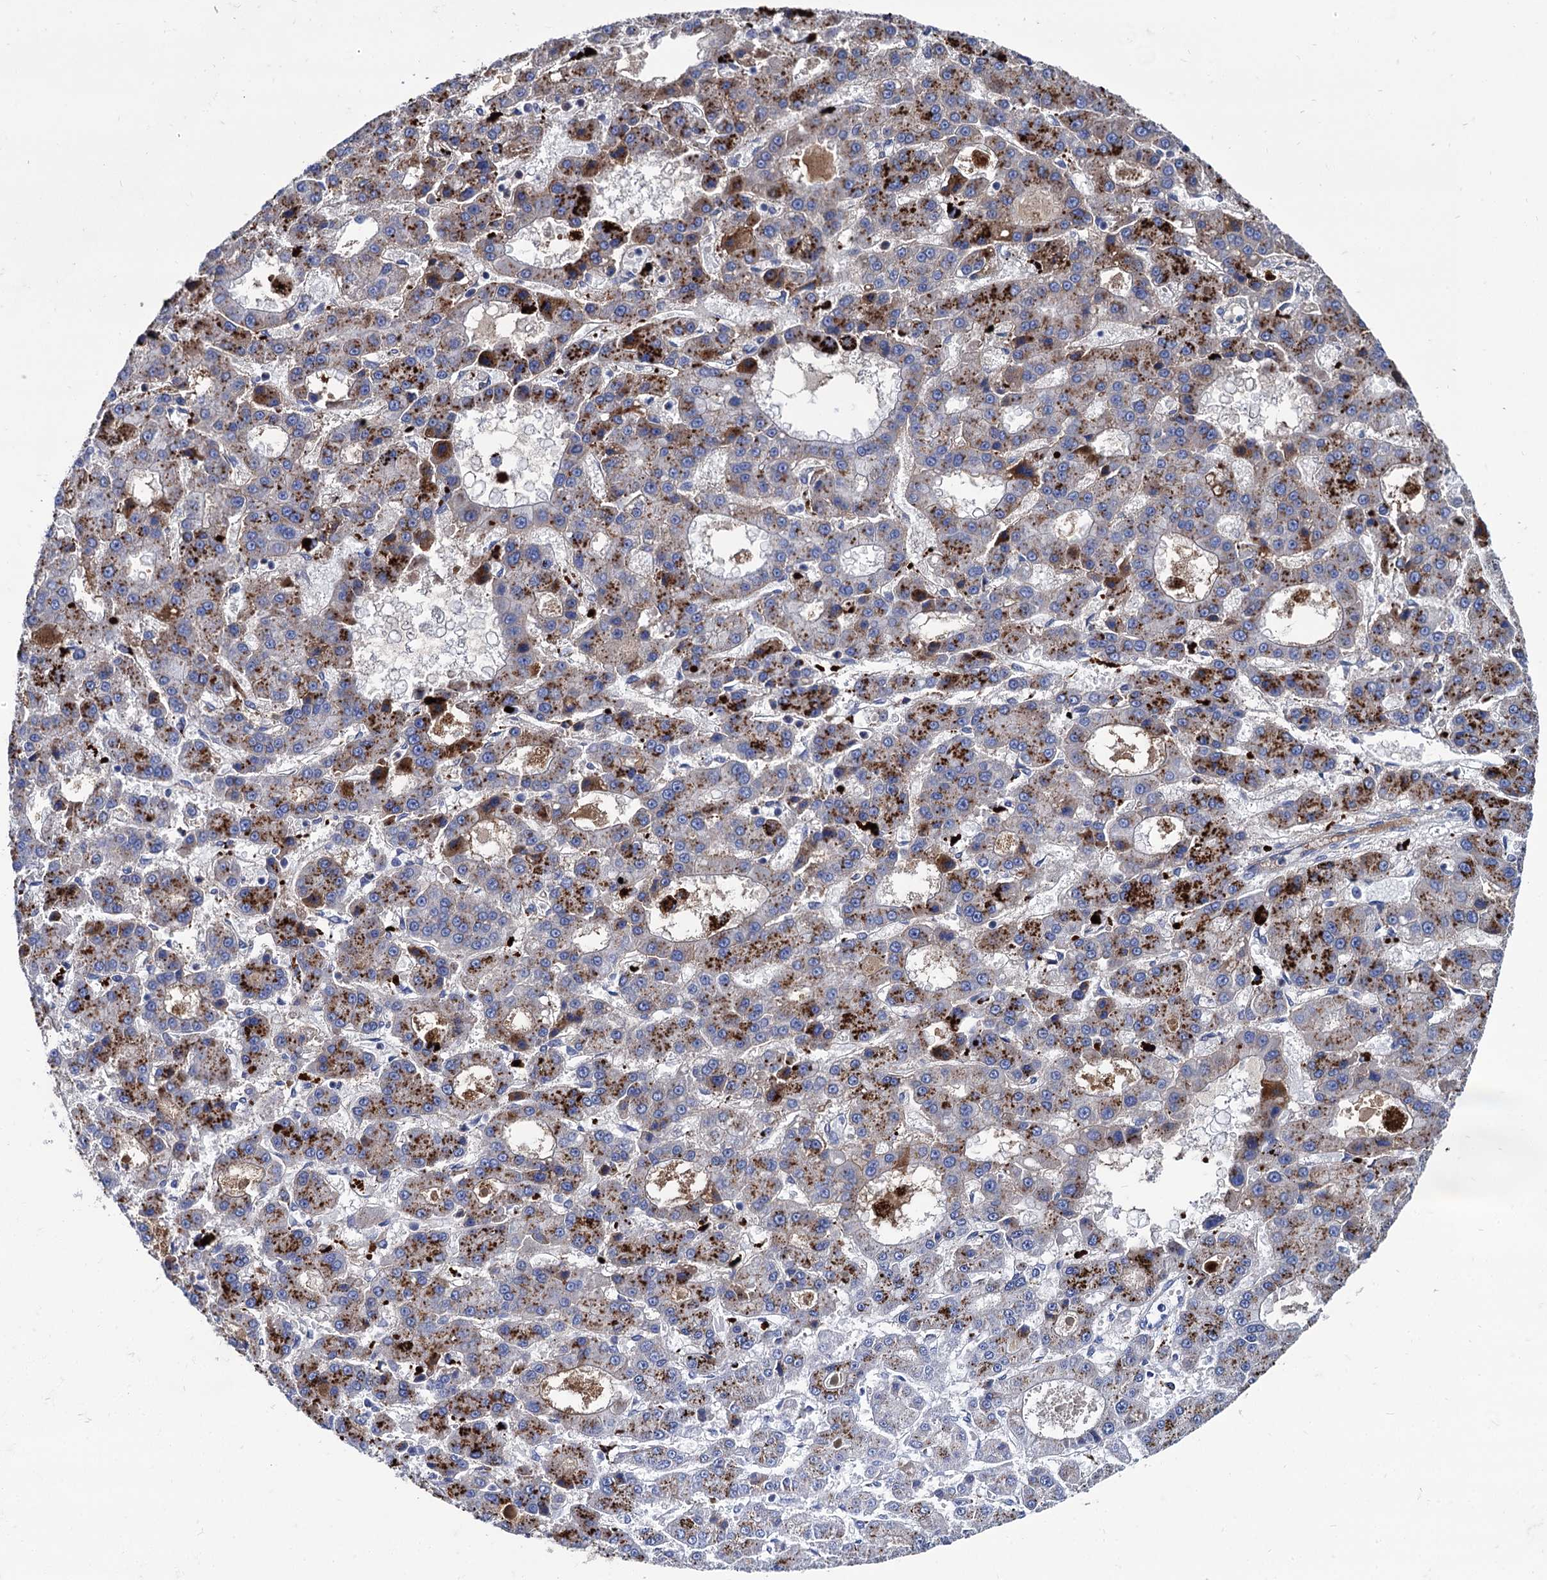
{"staining": {"intensity": "moderate", "quantity": ">75%", "location": "cytoplasmic/membranous"}, "tissue": "liver cancer", "cell_type": "Tumor cells", "image_type": "cancer", "snomed": [{"axis": "morphology", "description": "Carcinoma, Hepatocellular, NOS"}, {"axis": "topography", "description": "Liver"}], "caption": "A micrograph showing moderate cytoplasmic/membranous staining in about >75% of tumor cells in liver cancer, as visualized by brown immunohistochemical staining.", "gene": "APOD", "patient": {"sex": "male", "age": 70}}